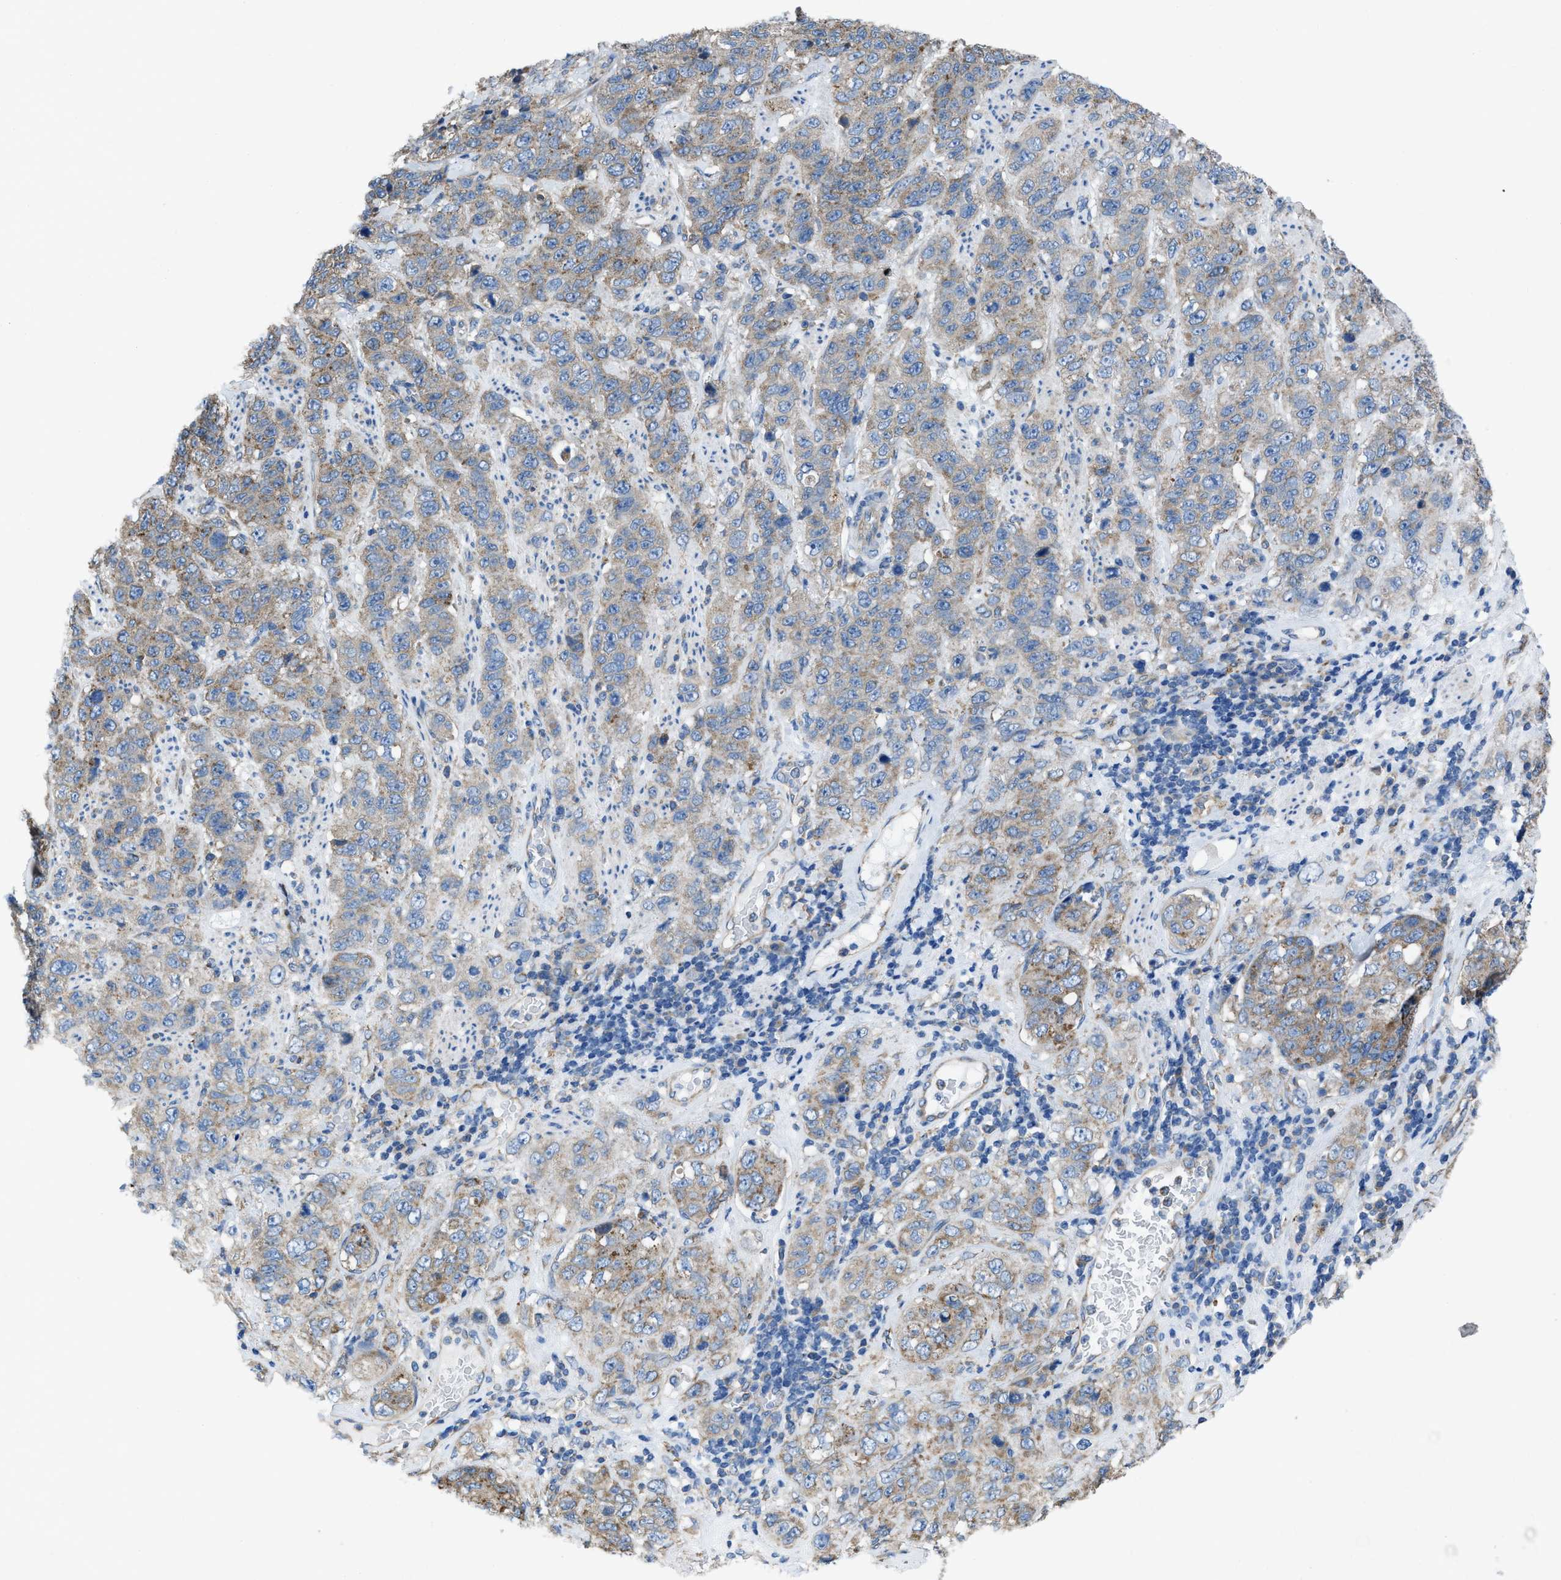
{"staining": {"intensity": "weak", "quantity": ">75%", "location": "cytoplasmic/membranous"}, "tissue": "stomach cancer", "cell_type": "Tumor cells", "image_type": "cancer", "snomed": [{"axis": "morphology", "description": "Adenocarcinoma, NOS"}, {"axis": "topography", "description": "Stomach"}], "caption": "Approximately >75% of tumor cells in stomach adenocarcinoma show weak cytoplasmic/membranous protein positivity as visualized by brown immunohistochemical staining.", "gene": "DOLPP1", "patient": {"sex": "male", "age": 48}}